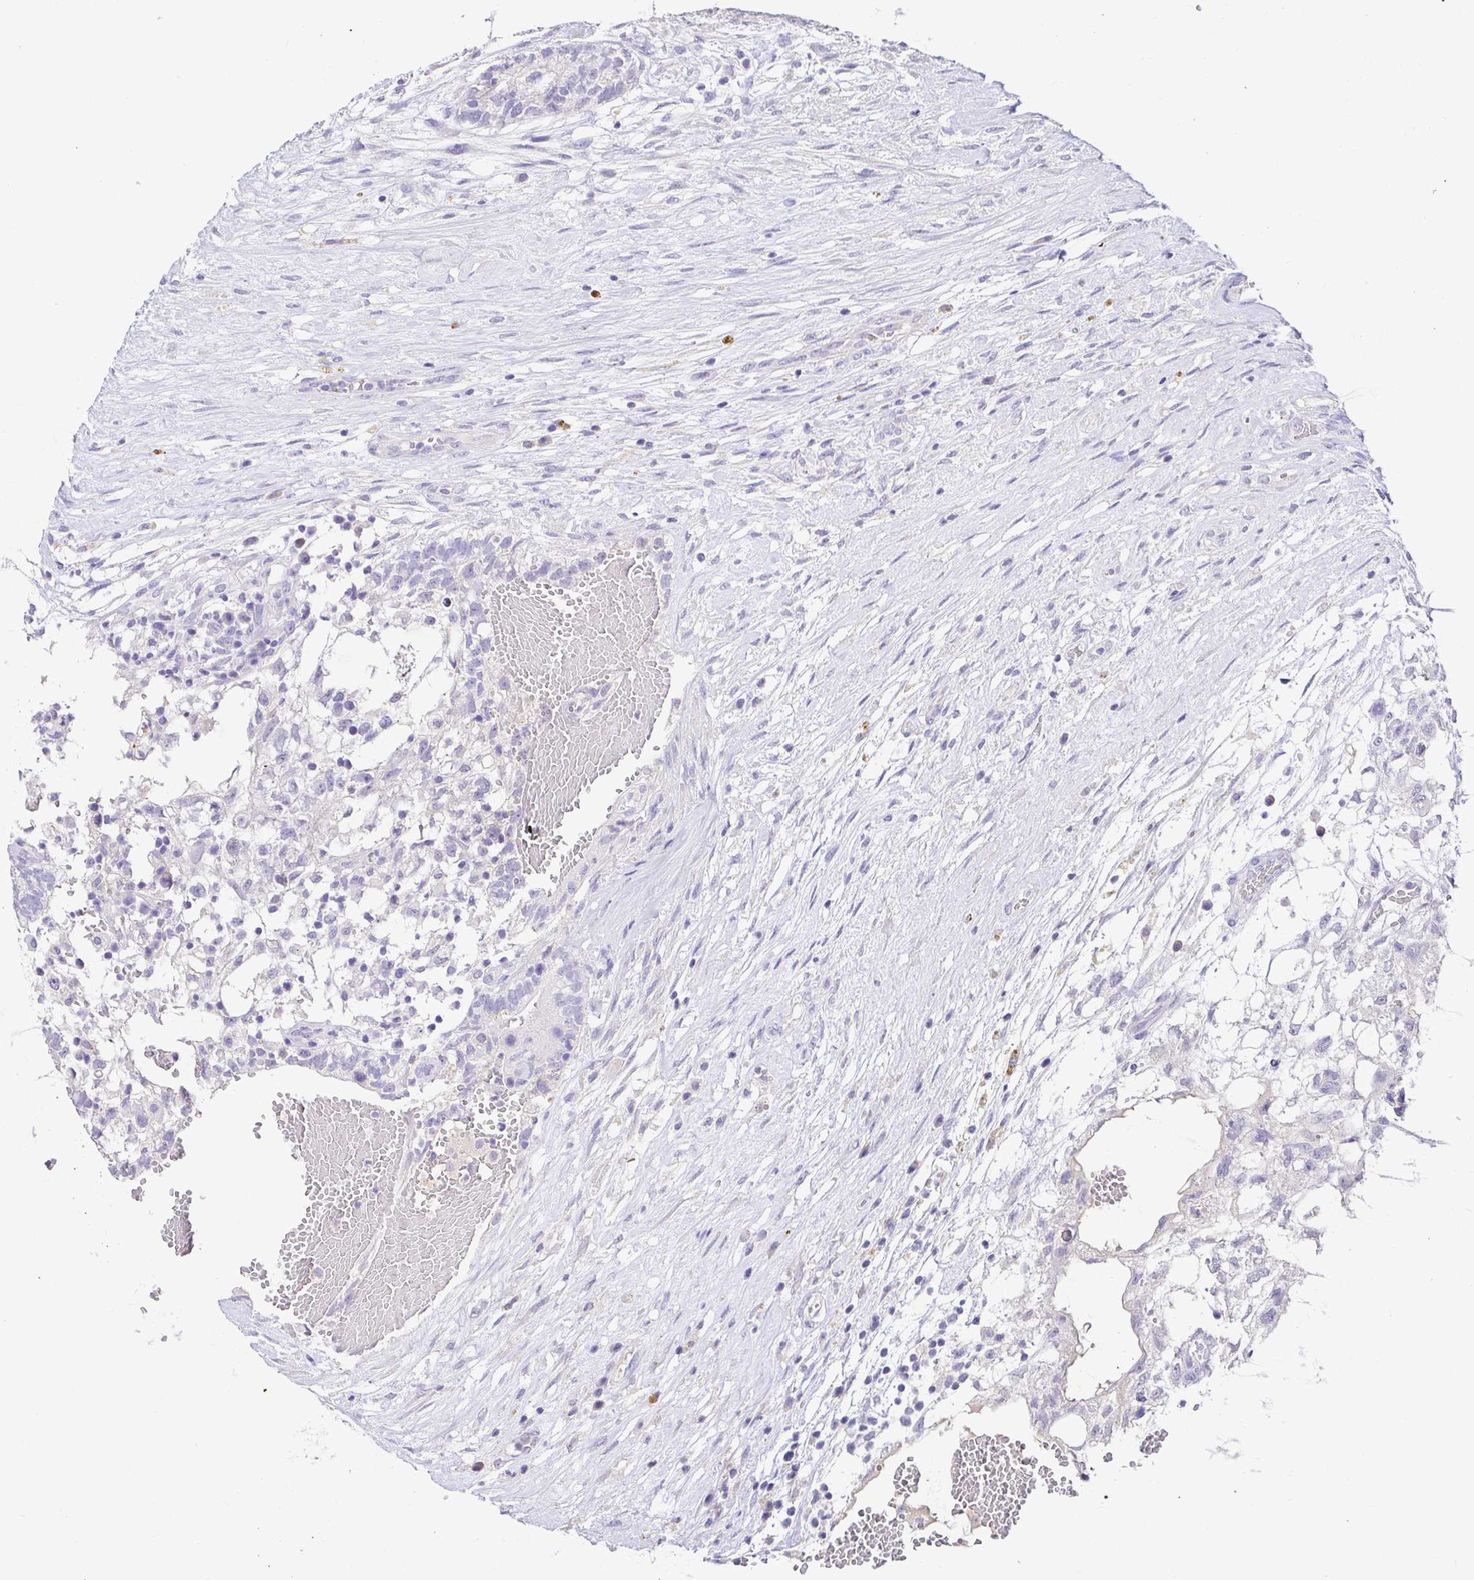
{"staining": {"intensity": "negative", "quantity": "none", "location": "none"}, "tissue": "testis cancer", "cell_type": "Tumor cells", "image_type": "cancer", "snomed": [{"axis": "morphology", "description": "Normal tissue, NOS"}, {"axis": "morphology", "description": "Carcinoma, Embryonal, NOS"}, {"axis": "topography", "description": "Testis"}], "caption": "Human testis embryonal carcinoma stained for a protein using immunohistochemistry (IHC) demonstrates no staining in tumor cells.", "gene": "CDO1", "patient": {"sex": "male", "age": 32}}